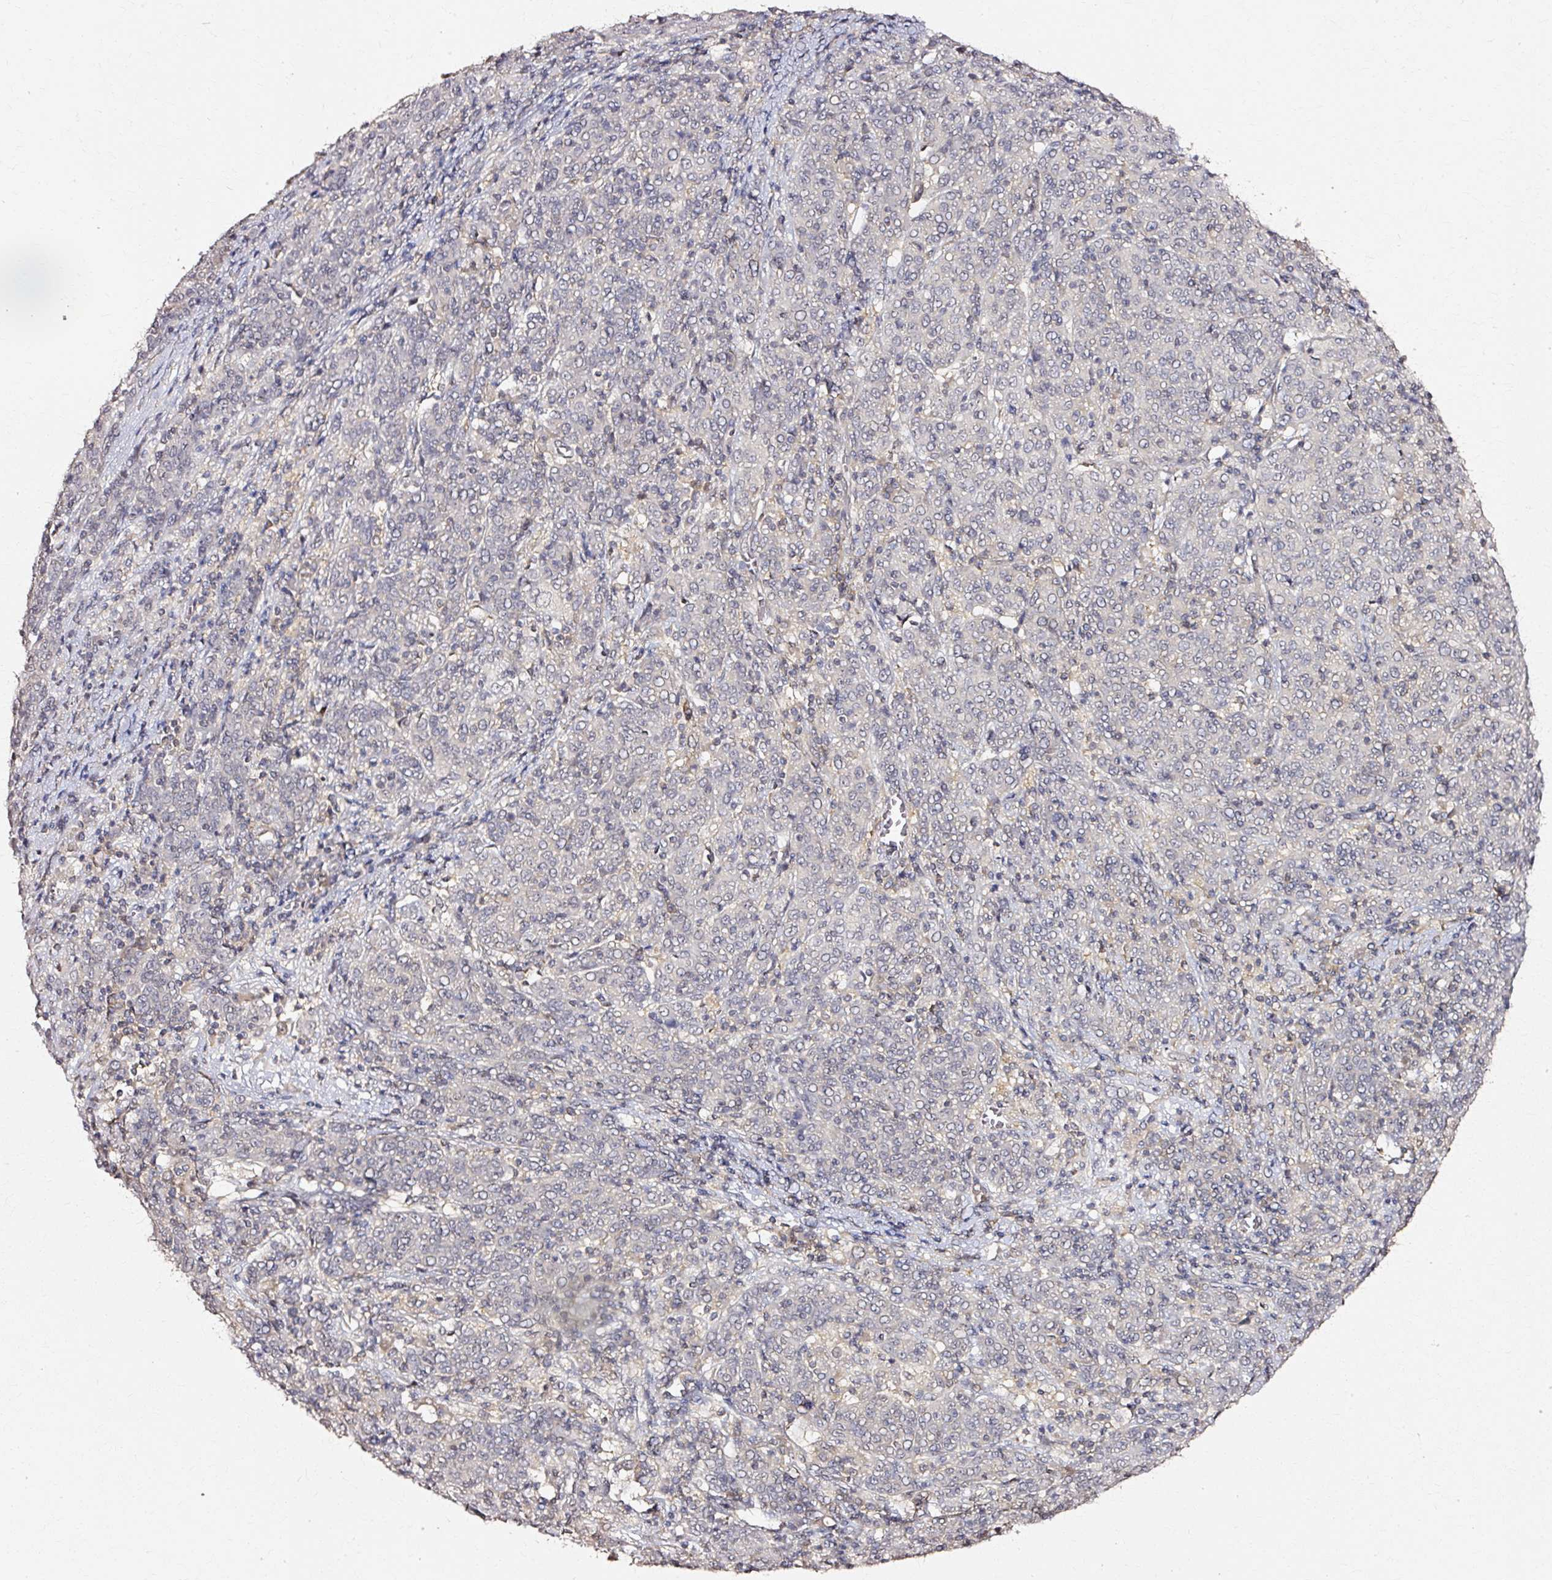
{"staining": {"intensity": "negative", "quantity": "none", "location": "none"}, "tissue": "cervical cancer", "cell_type": "Tumor cells", "image_type": "cancer", "snomed": [{"axis": "morphology", "description": "Squamous cell carcinoma, NOS"}, {"axis": "topography", "description": "Cervix"}], "caption": "This is an IHC histopathology image of squamous cell carcinoma (cervical). There is no expression in tumor cells.", "gene": "RGPD5", "patient": {"sex": "female", "age": 67}}